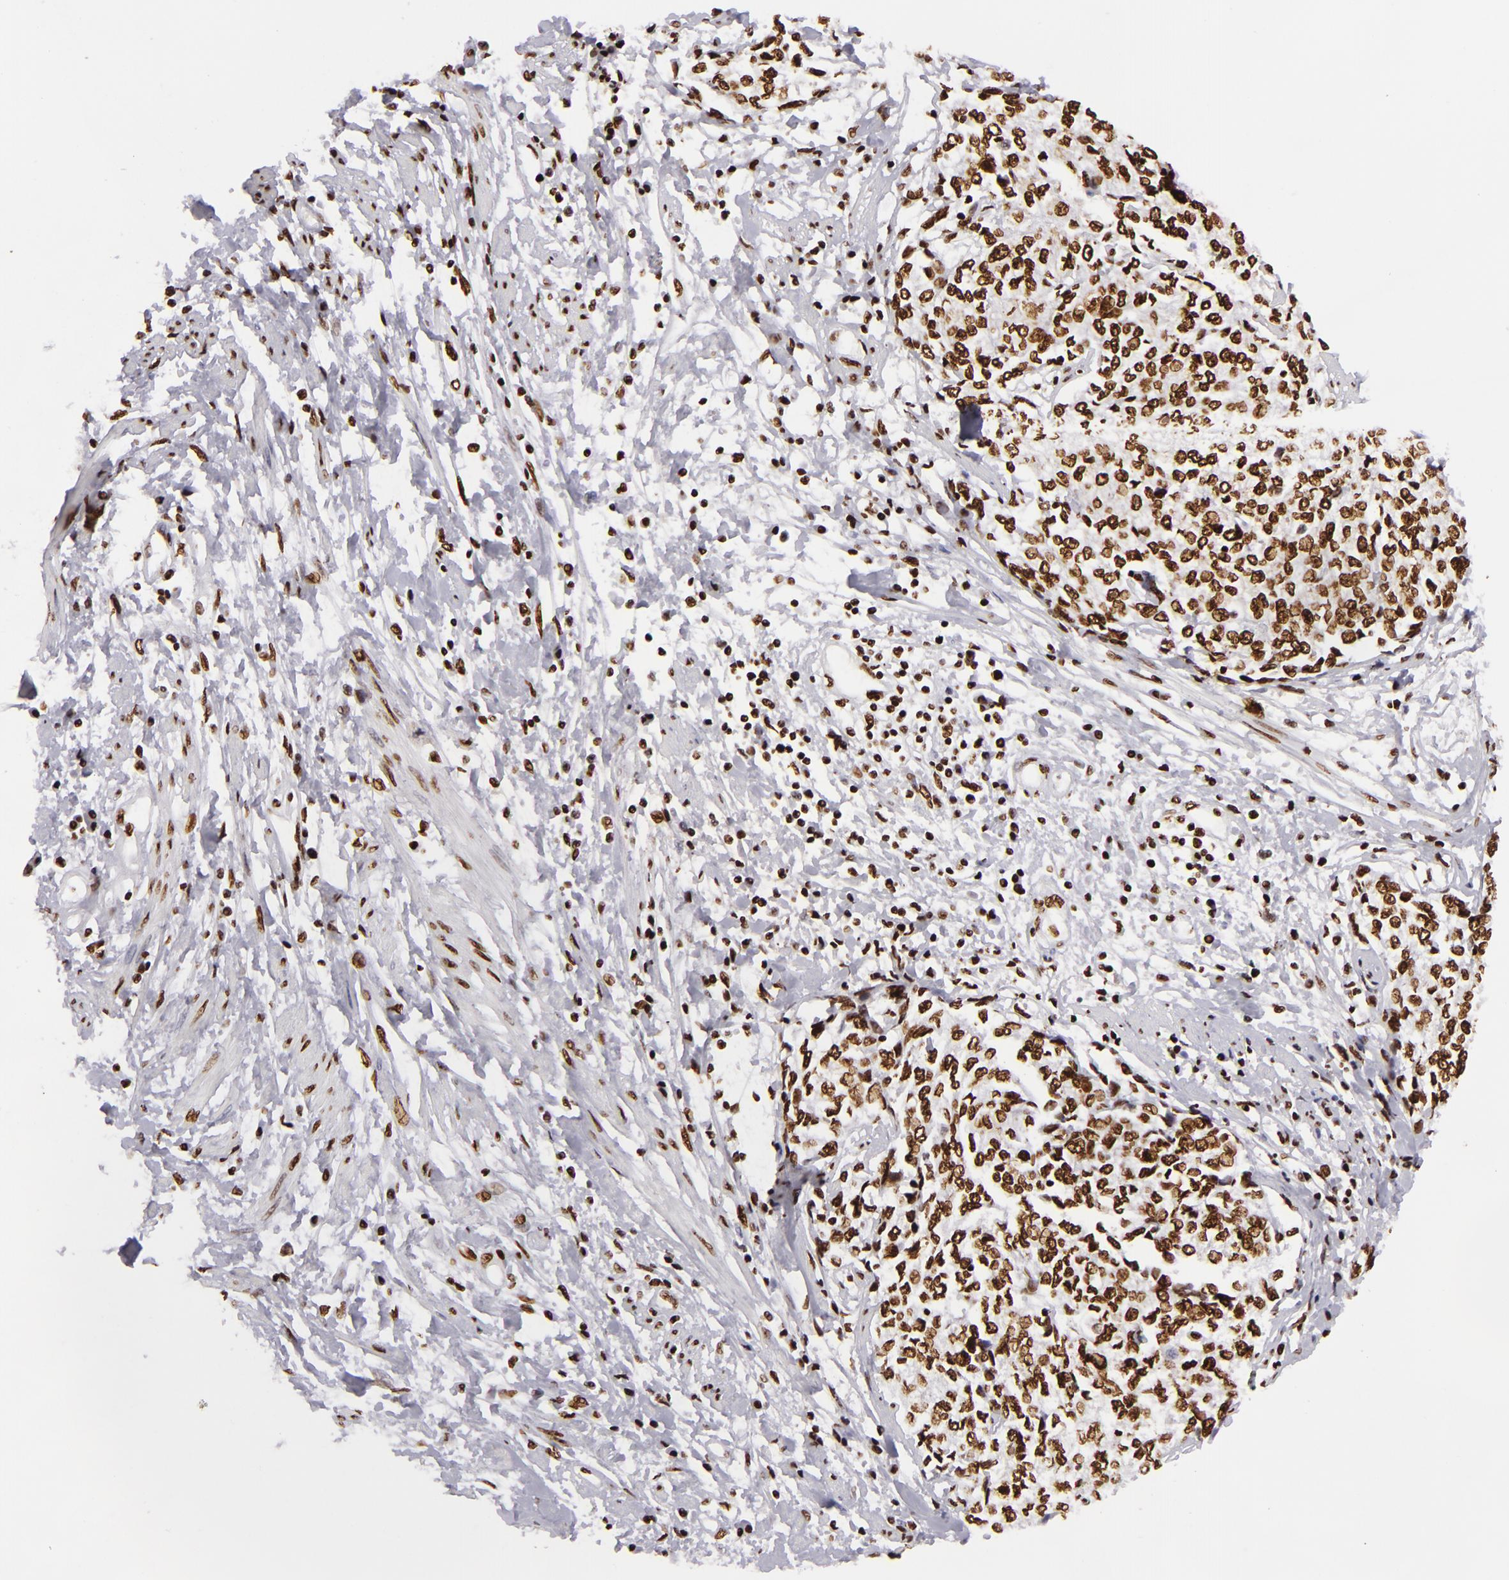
{"staining": {"intensity": "strong", "quantity": ">75%", "location": "nuclear"}, "tissue": "cervical cancer", "cell_type": "Tumor cells", "image_type": "cancer", "snomed": [{"axis": "morphology", "description": "Squamous cell carcinoma, NOS"}, {"axis": "topography", "description": "Cervix"}], "caption": "An image of cervical cancer (squamous cell carcinoma) stained for a protein exhibits strong nuclear brown staining in tumor cells. (Stains: DAB in brown, nuclei in blue, Microscopy: brightfield microscopy at high magnification).", "gene": "SAFB", "patient": {"sex": "female", "age": 57}}